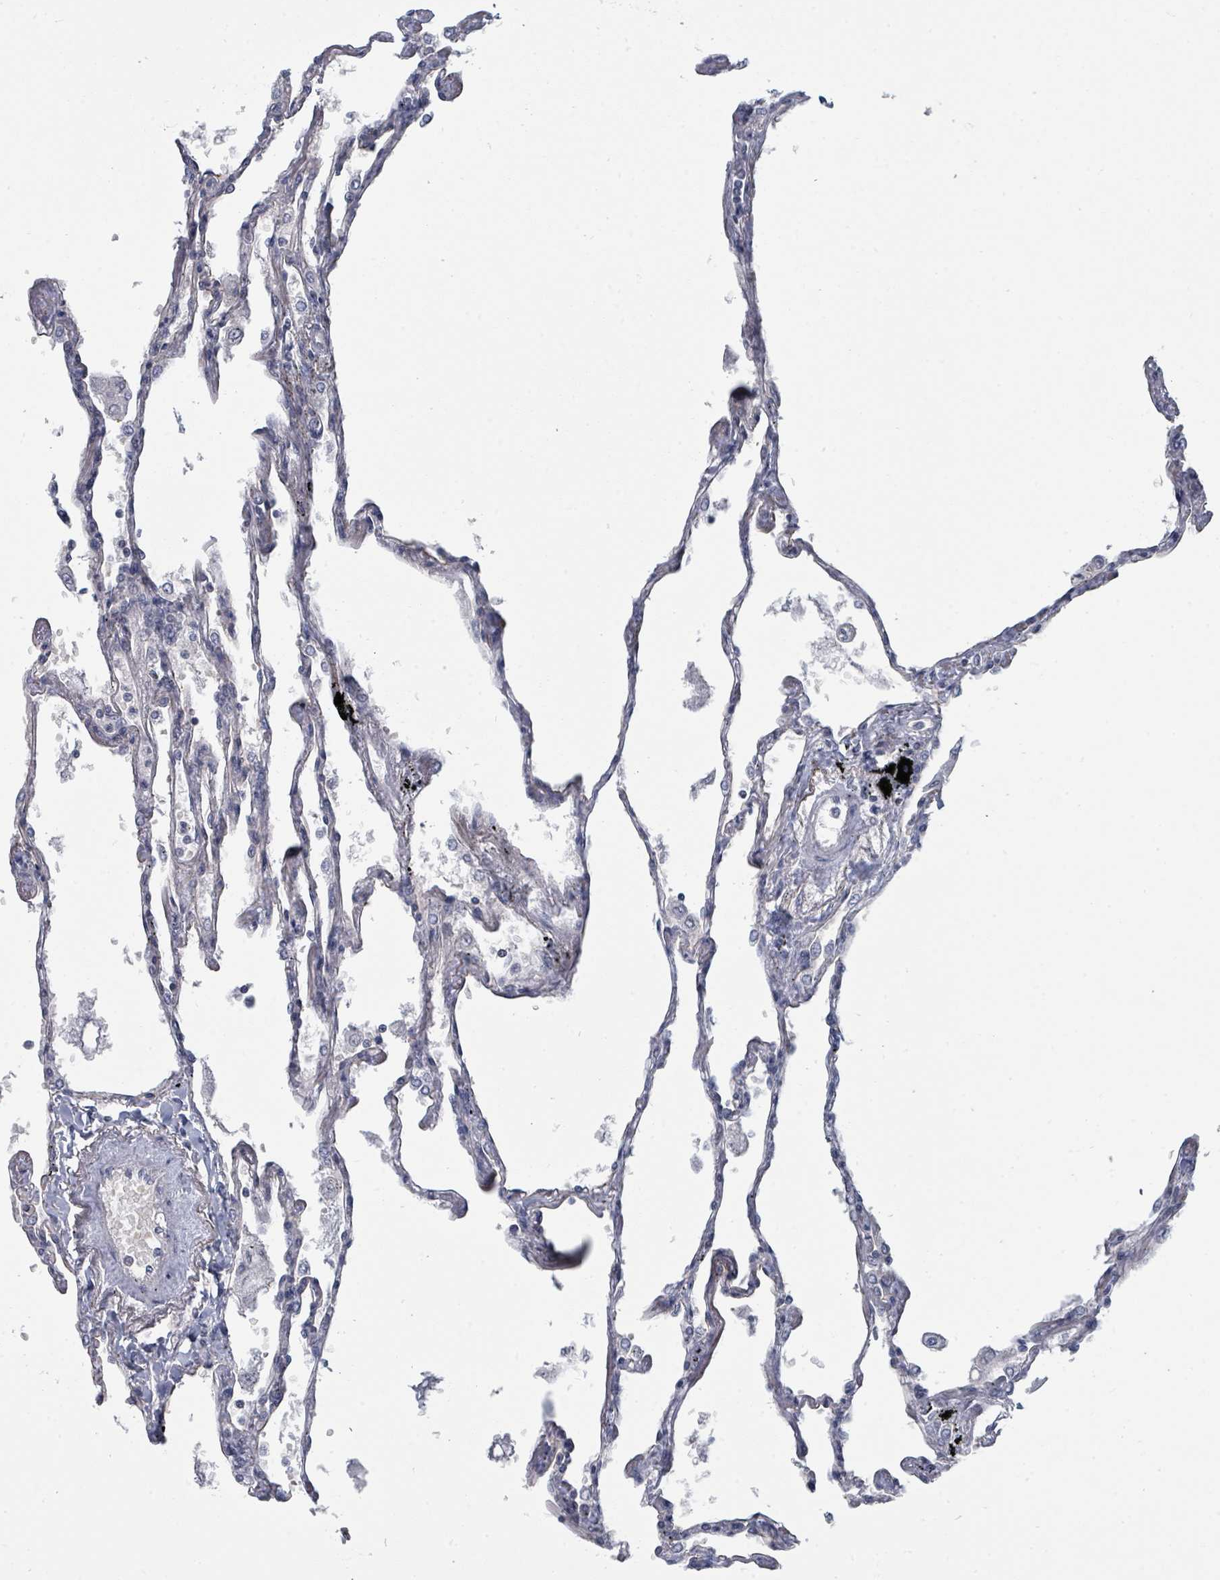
{"staining": {"intensity": "negative", "quantity": "none", "location": "none"}, "tissue": "lung", "cell_type": "Alveolar cells", "image_type": "normal", "snomed": [{"axis": "morphology", "description": "Normal tissue, NOS"}, {"axis": "topography", "description": "Lung"}], "caption": "Histopathology image shows no significant protein expression in alveolar cells of unremarkable lung.", "gene": "SLC25A45", "patient": {"sex": "female", "age": 67}}